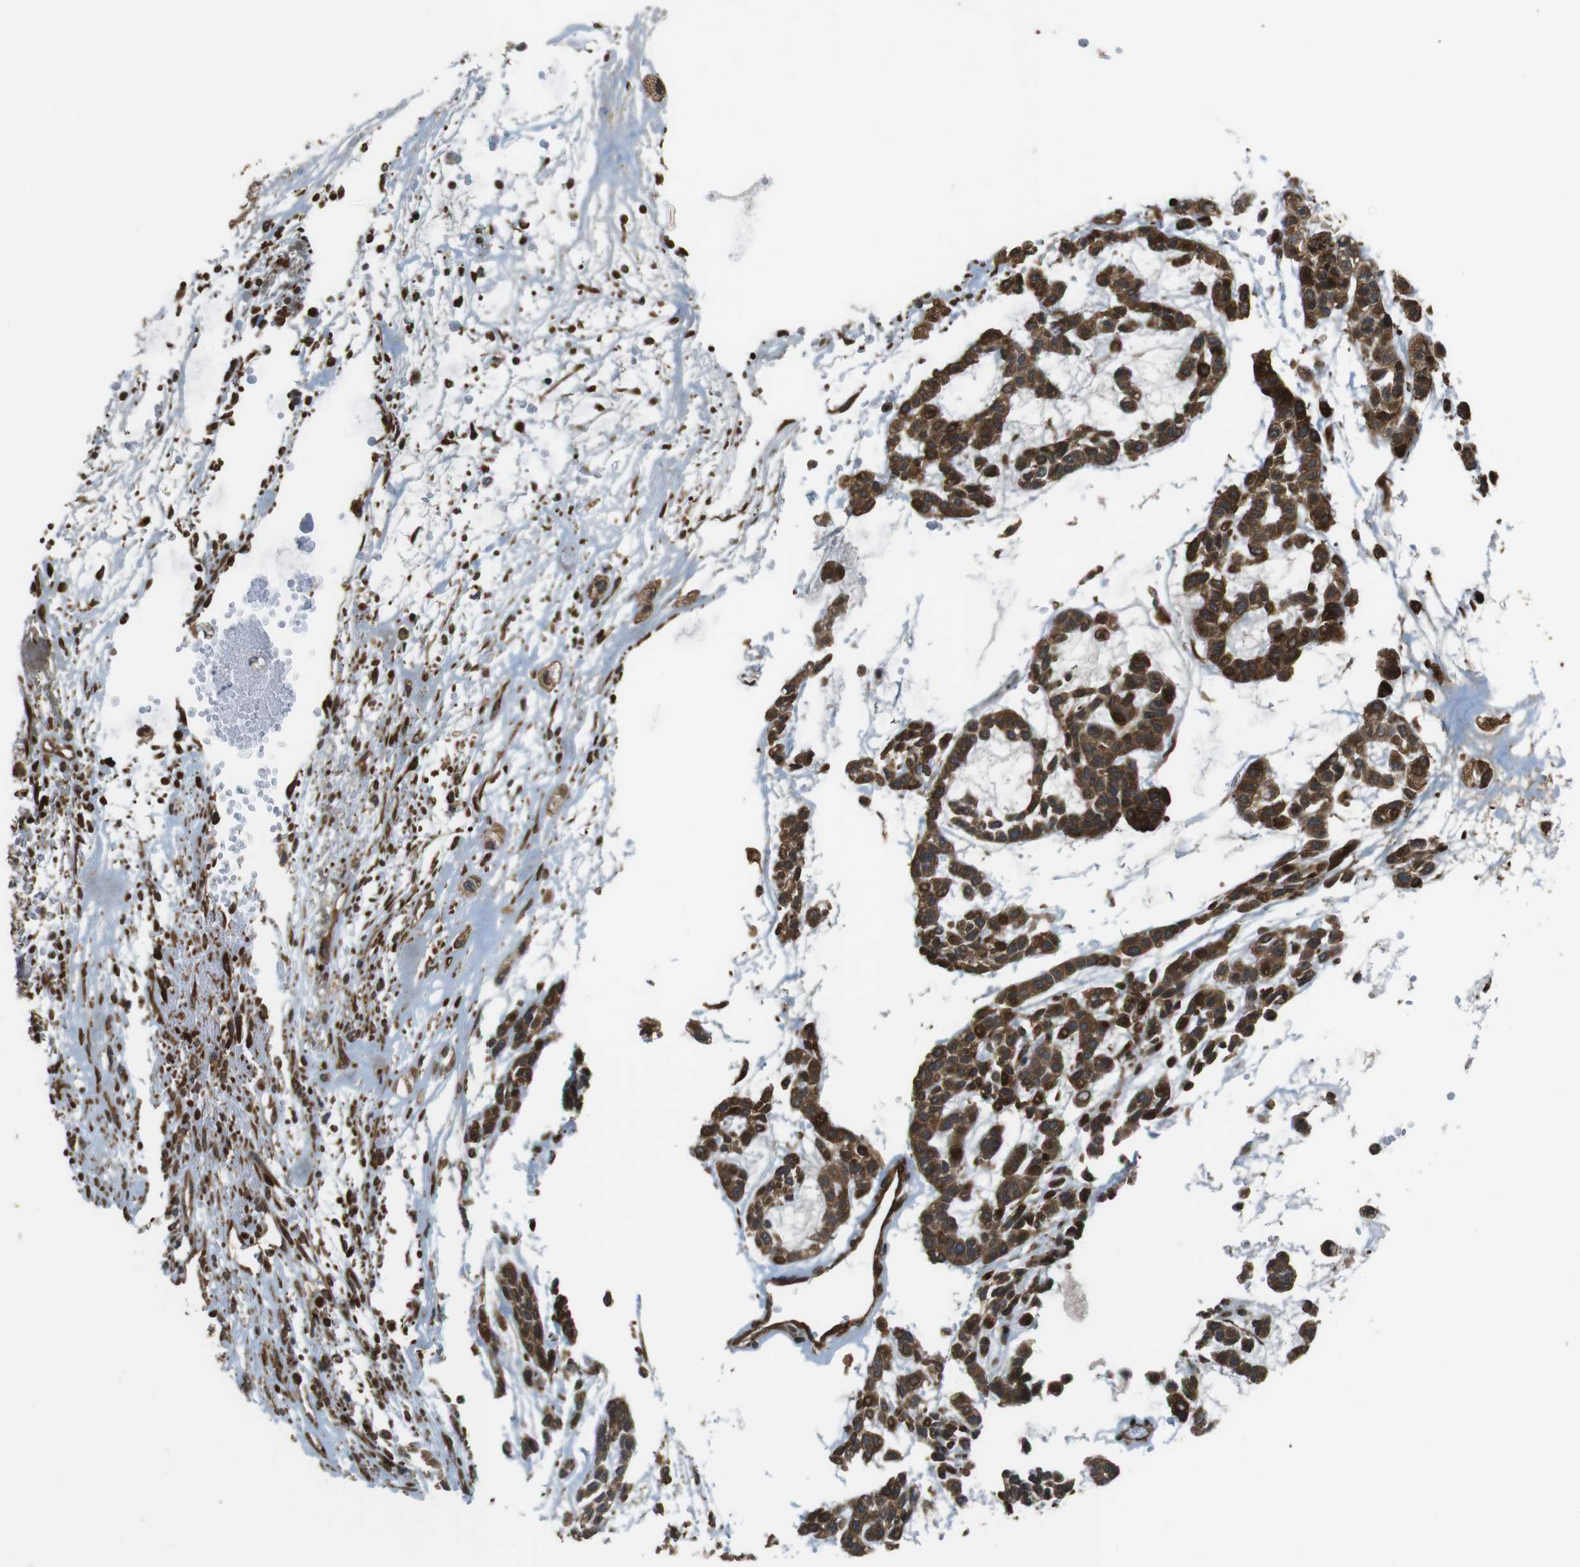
{"staining": {"intensity": "moderate", "quantity": ">75%", "location": "cytoplasmic/membranous"}, "tissue": "head and neck cancer", "cell_type": "Tumor cells", "image_type": "cancer", "snomed": [{"axis": "morphology", "description": "Adenocarcinoma, NOS"}, {"axis": "morphology", "description": "Adenoma, NOS"}, {"axis": "topography", "description": "Head-Neck"}], "caption": "A brown stain highlights moderate cytoplasmic/membranous expression of a protein in adenoma (head and neck) tumor cells. (brown staining indicates protein expression, while blue staining denotes nuclei).", "gene": "MSRB3", "patient": {"sex": "female", "age": 55}}